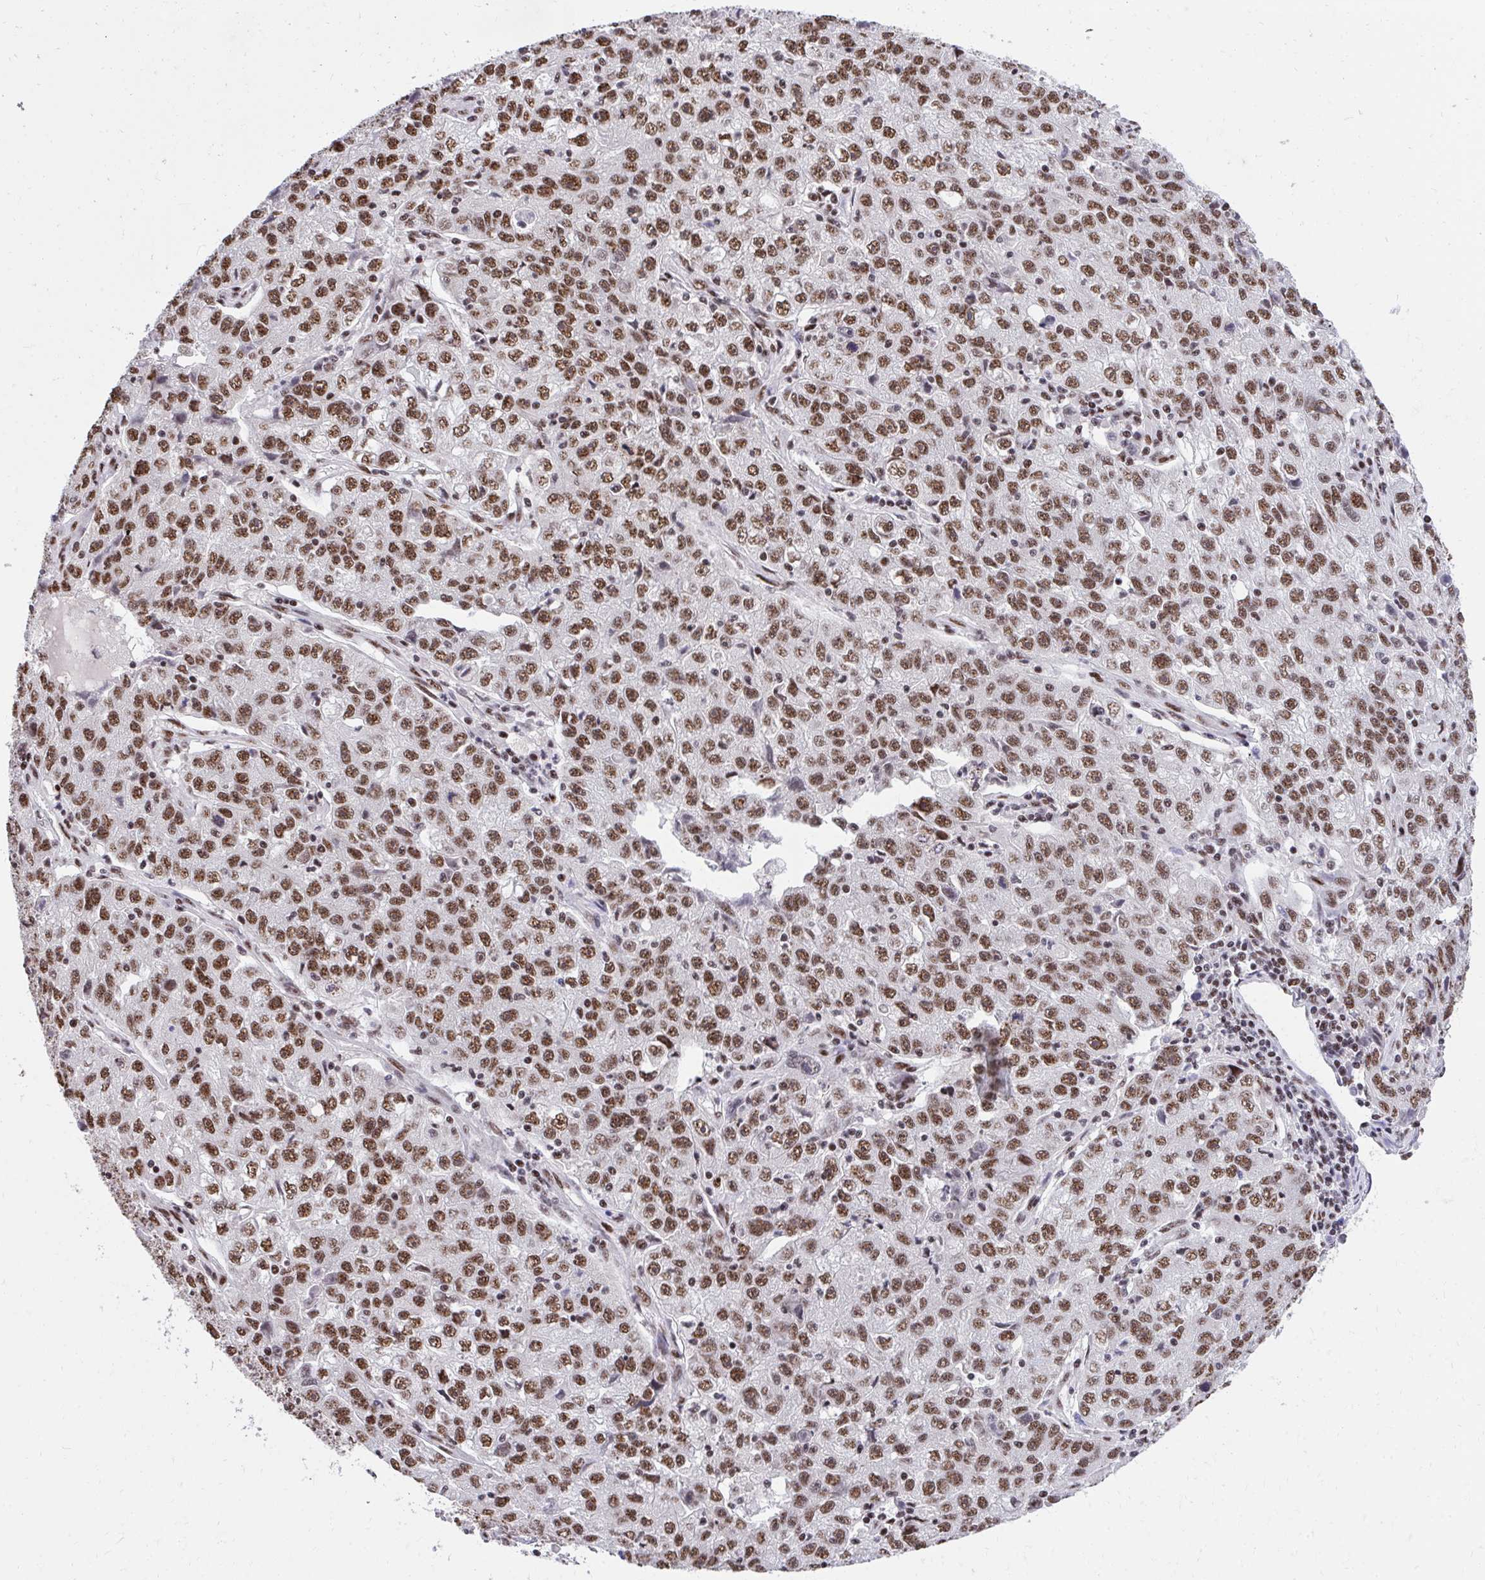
{"staining": {"intensity": "strong", "quantity": ">75%", "location": "nuclear"}, "tissue": "lung cancer", "cell_type": "Tumor cells", "image_type": "cancer", "snomed": [{"axis": "morphology", "description": "Normal morphology"}, {"axis": "morphology", "description": "Adenocarcinoma, NOS"}, {"axis": "topography", "description": "Lymph node"}, {"axis": "topography", "description": "Lung"}], "caption": "Human lung cancer (adenocarcinoma) stained with a protein marker reveals strong staining in tumor cells.", "gene": "SYNE4", "patient": {"sex": "female", "age": 57}}